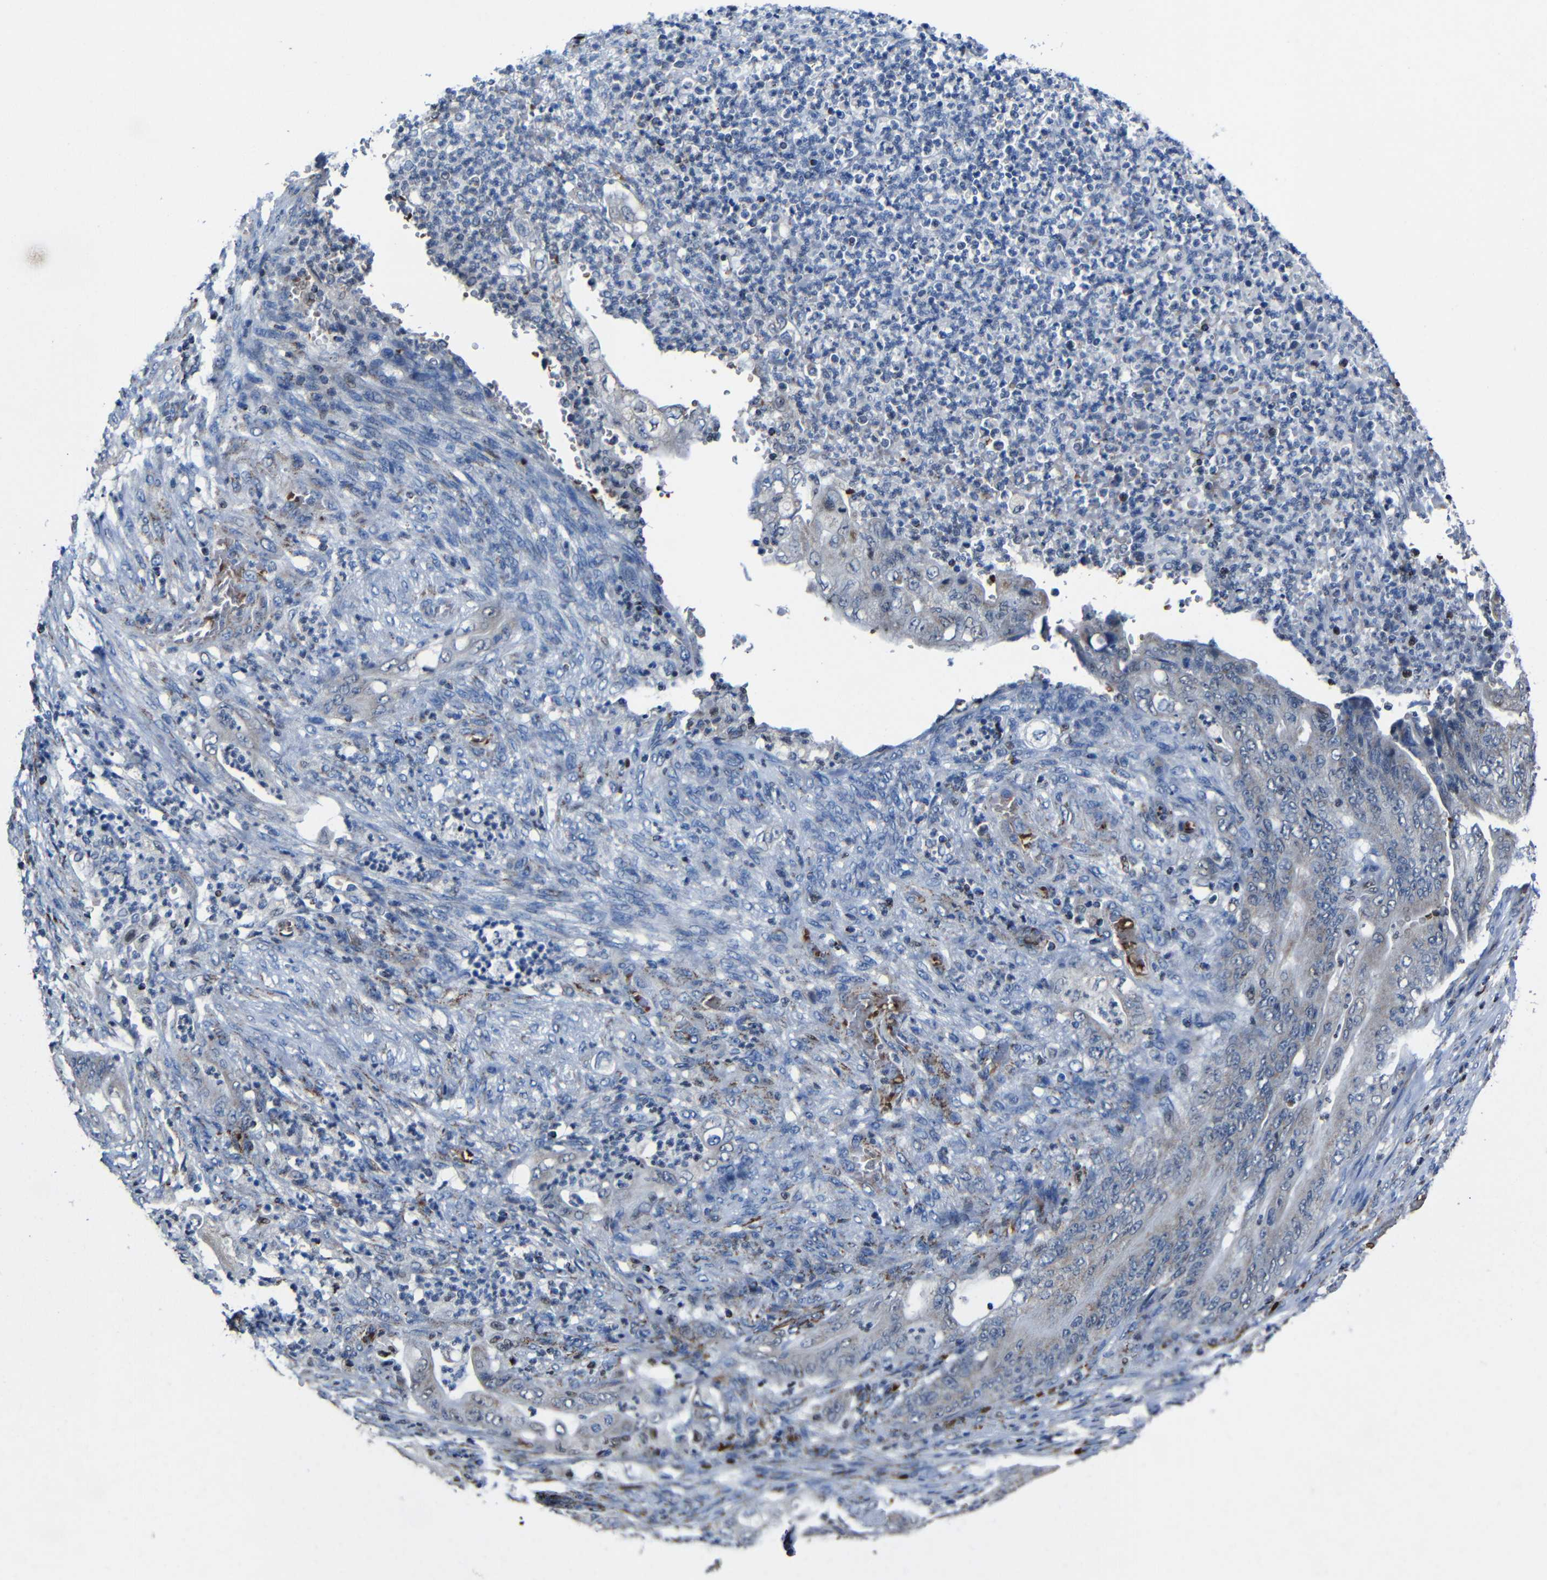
{"staining": {"intensity": "negative", "quantity": "none", "location": "none"}, "tissue": "stomach cancer", "cell_type": "Tumor cells", "image_type": "cancer", "snomed": [{"axis": "morphology", "description": "Adenocarcinoma, NOS"}, {"axis": "topography", "description": "Stomach"}], "caption": "A micrograph of adenocarcinoma (stomach) stained for a protein reveals no brown staining in tumor cells. (DAB IHC with hematoxylin counter stain).", "gene": "CA5B", "patient": {"sex": "female", "age": 73}}